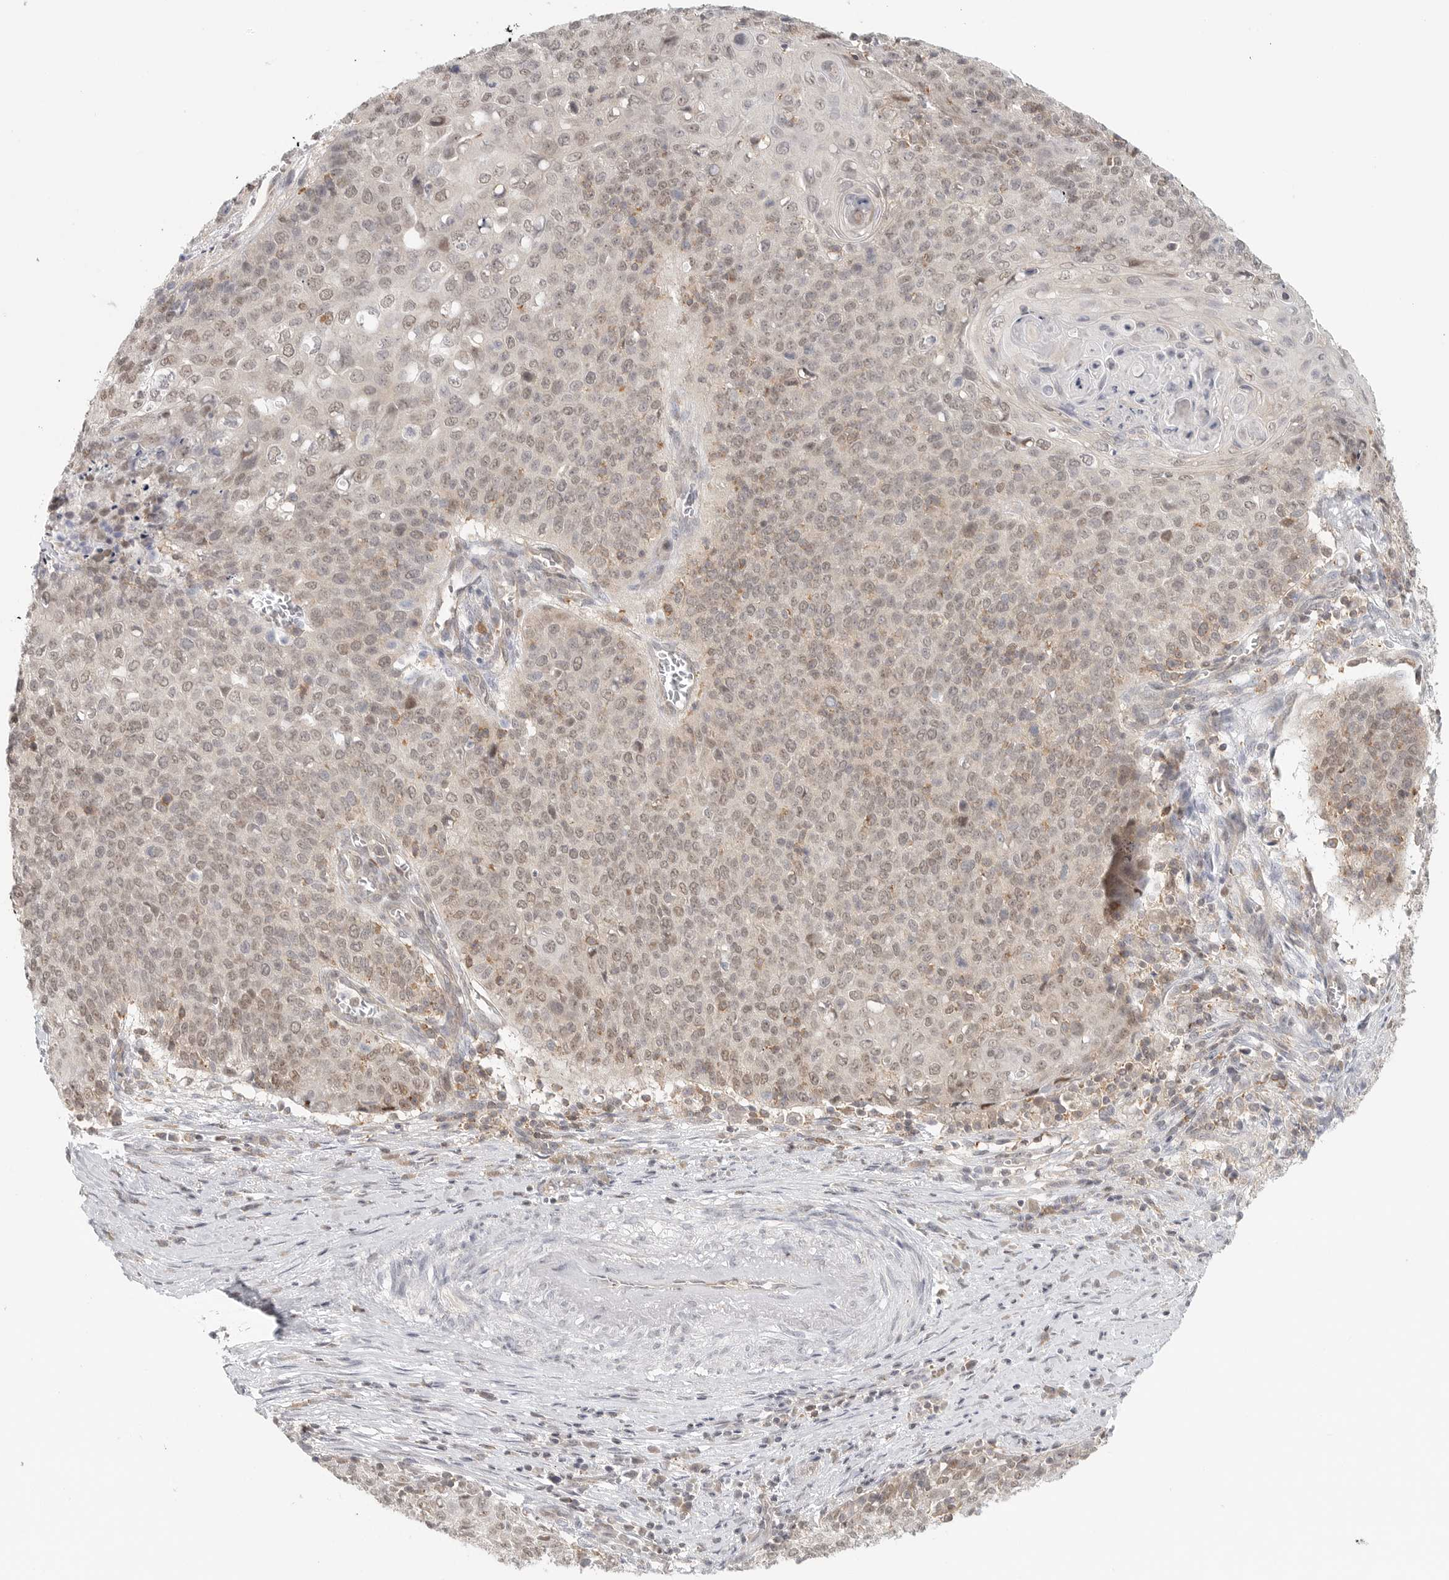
{"staining": {"intensity": "weak", "quantity": "25%-75%", "location": "nuclear"}, "tissue": "cervical cancer", "cell_type": "Tumor cells", "image_type": "cancer", "snomed": [{"axis": "morphology", "description": "Squamous cell carcinoma, NOS"}, {"axis": "topography", "description": "Cervix"}], "caption": "The image reveals a brown stain indicating the presence of a protein in the nuclear of tumor cells in squamous cell carcinoma (cervical).", "gene": "HDAC6", "patient": {"sex": "female", "age": 39}}